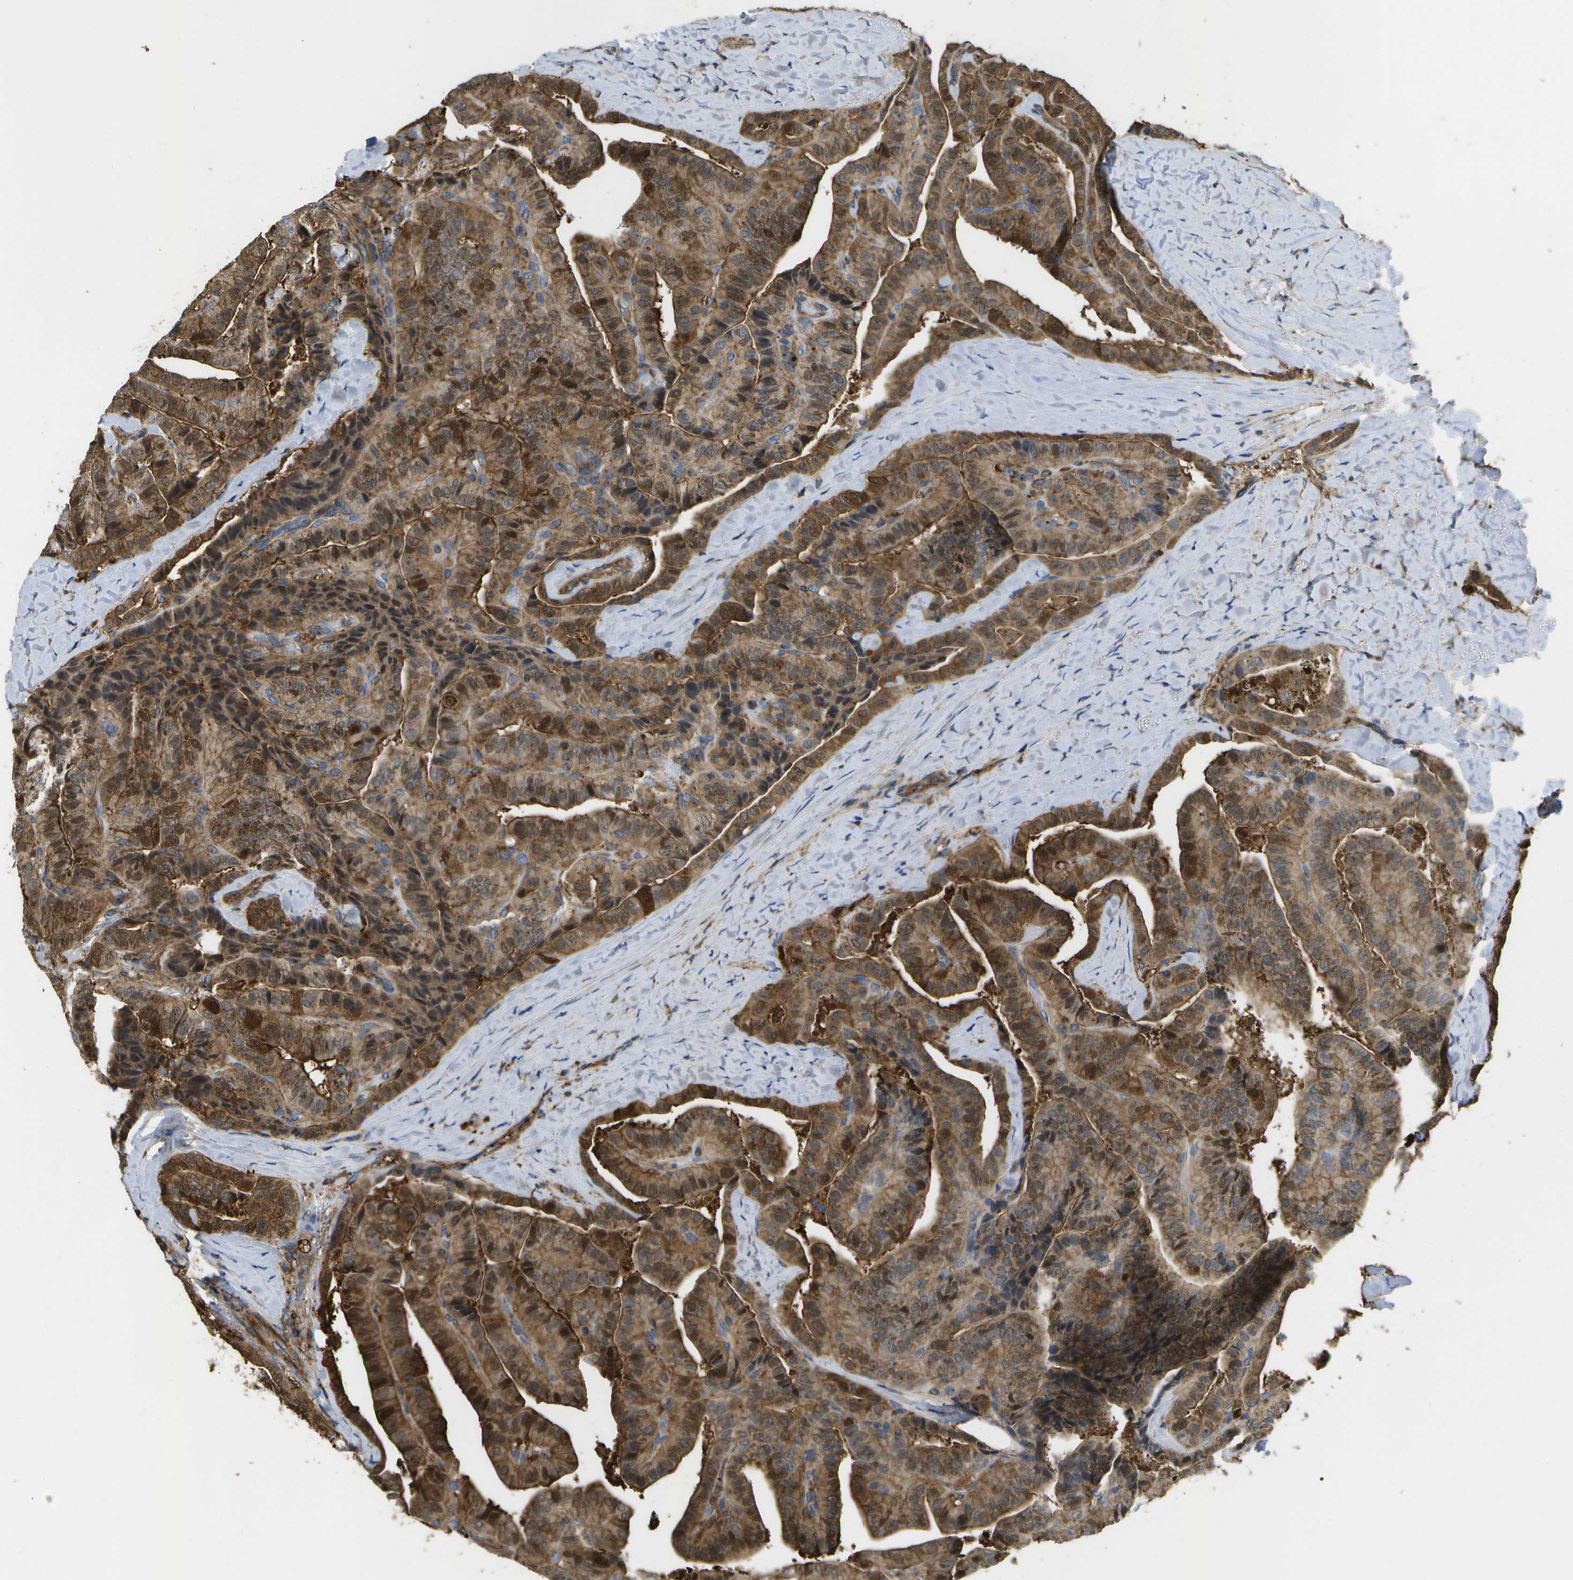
{"staining": {"intensity": "strong", "quantity": ">75%", "location": "cytoplasmic/membranous"}, "tissue": "thyroid cancer", "cell_type": "Tumor cells", "image_type": "cancer", "snomed": [{"axis": "morphology", "description": "Papillary adenocarcinoma, NOS"}, {"axis": "topography", "description": "Thyroid gland"}], "caption": "This micrograph exhibits immunohistochemistry staining of human thyroid papillary adenocarcinoma, with high strong cytoplasmic/membranous positivity in about >75% of tumor cells.", "gene": "BST2", "patient": {"sex": "male", "age": 77}}